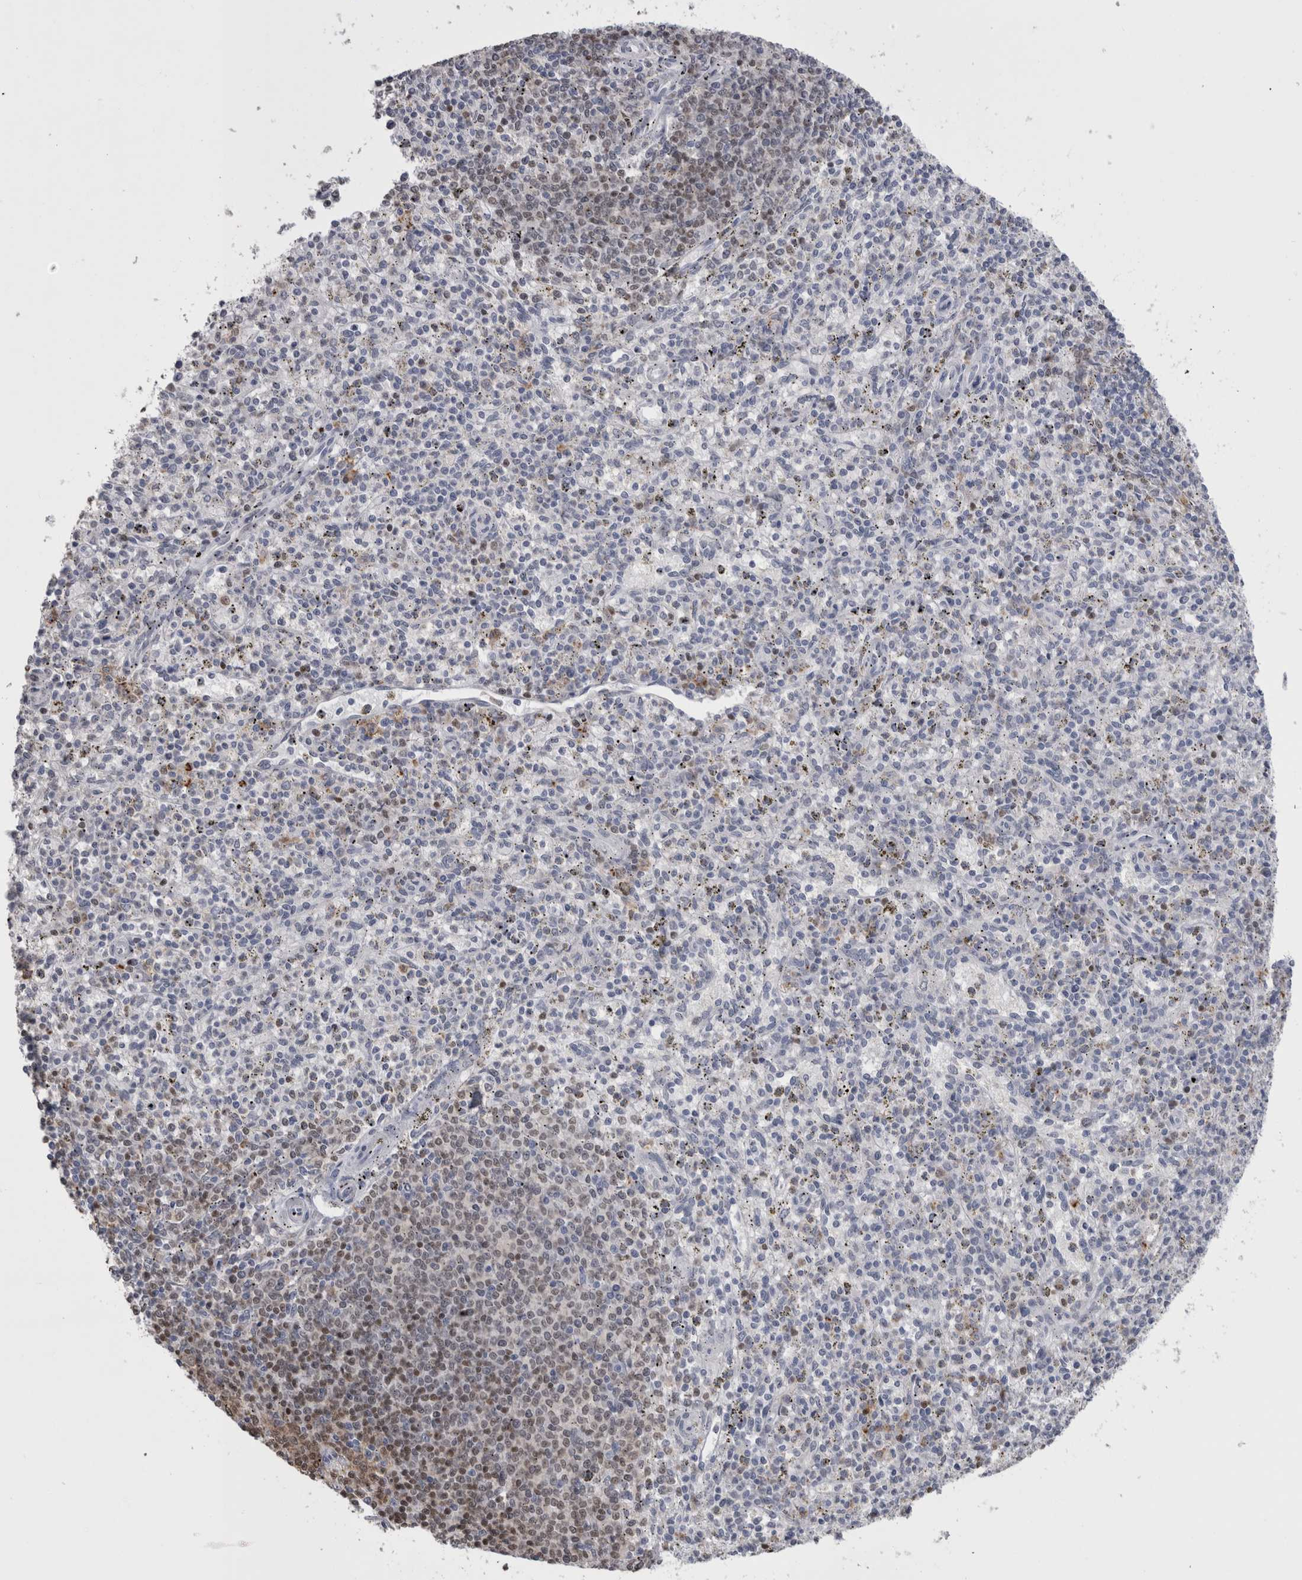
{"staining": {"intensity": "negative", "quantity": "none", "location": "none"}, "tissue": "spleen", "cell_type": "Cells in red pulp", "image_type": "normal", "snomed": [{"axis": "morphology", "description": "Normal tissue, NOS"}, {"axis": "topography", "description": "Spleen"}], "caption": "IHC histopathology image of normal spleen: human spleen stained with DAB shows no significant protein staining in cells in red pulp.", "gene": "PAX5", "patient": {"sex": "male", "age": 72}}